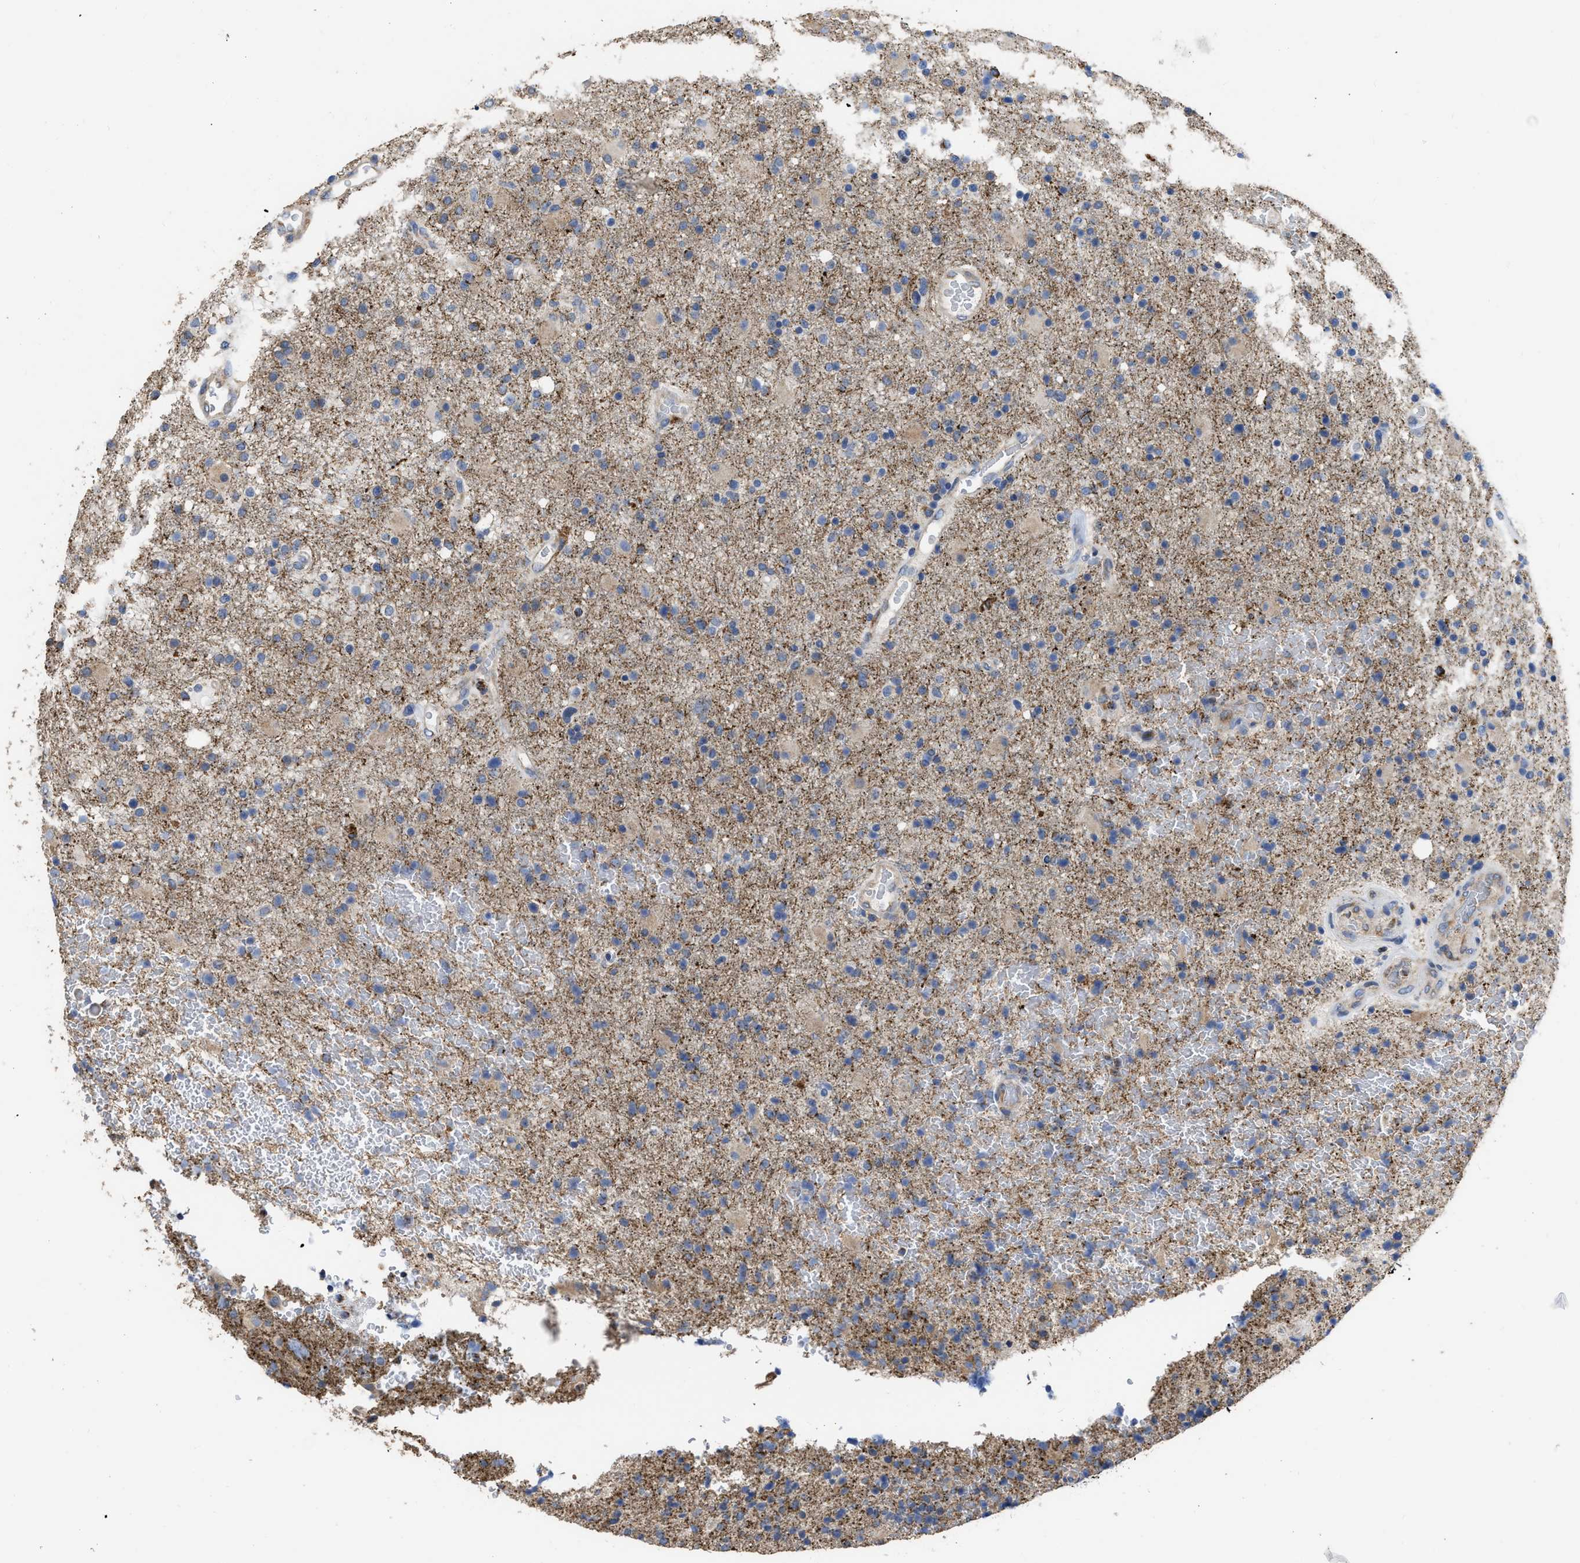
{"staining": {"intensity": "weak", "quantity": "<25%", "location": "cytoplasmic/membranous"}, "tissue": "glioma", "cell_type": "Tumor cells", "image_type": "cancer", "snomed": [{"axis": "morphology", "description": "Glioma, malignant, High grade"}, {"axis": "topography", "description": "Brain"}], "caption": "High magnification brightfield microscopy of glioma stained with DAB (3,3'-diaminobenzidine) (brown) and counterstained with hematoxylin (blue): tumor cells show no significant expression. Nuclei are stained in blue.", "gene": "AK2", "patient": {"sex": "male", "age": 72}}